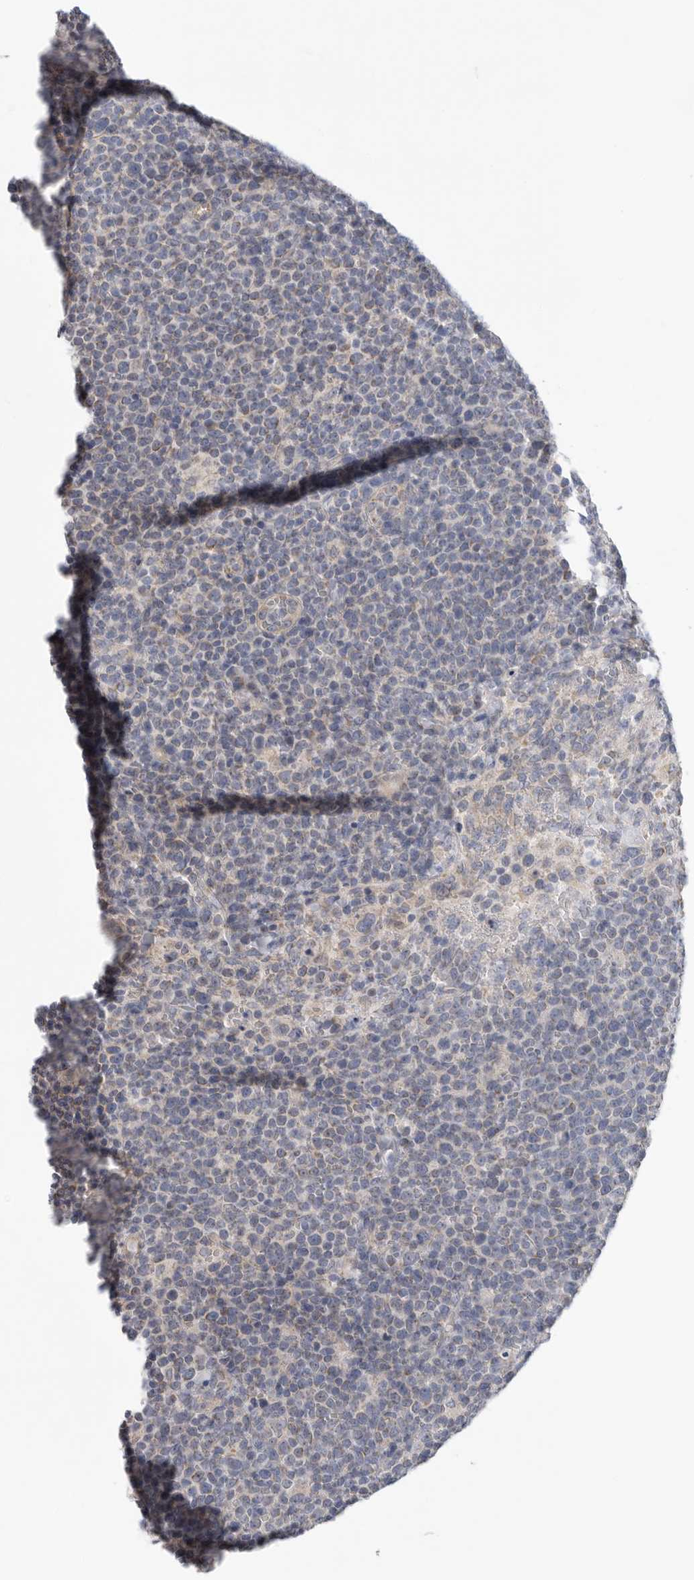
{"staining": {"intensity": "negative", "quantity": "none", "location": "none"}, "tissue": "lymphoma", "cell_type": "Tumor cells", "image_type": "cancer", "snomed": [{"axis": "morphology", "description": "Malignant lymphoma, non-Hodgkin's type, High grade"}, {"axis": "topography", "description": "Lymph node"}], "caption": "A high-resolution photomicrograph shows immunohistochemistry (IHC) staining of high-grade malignant lymphoma, non-Hodgkin's type, which reveals no significant expression in tumor cells.", "gene": "MTFR1L", "patient": {"sex": "male", "age": 61}}